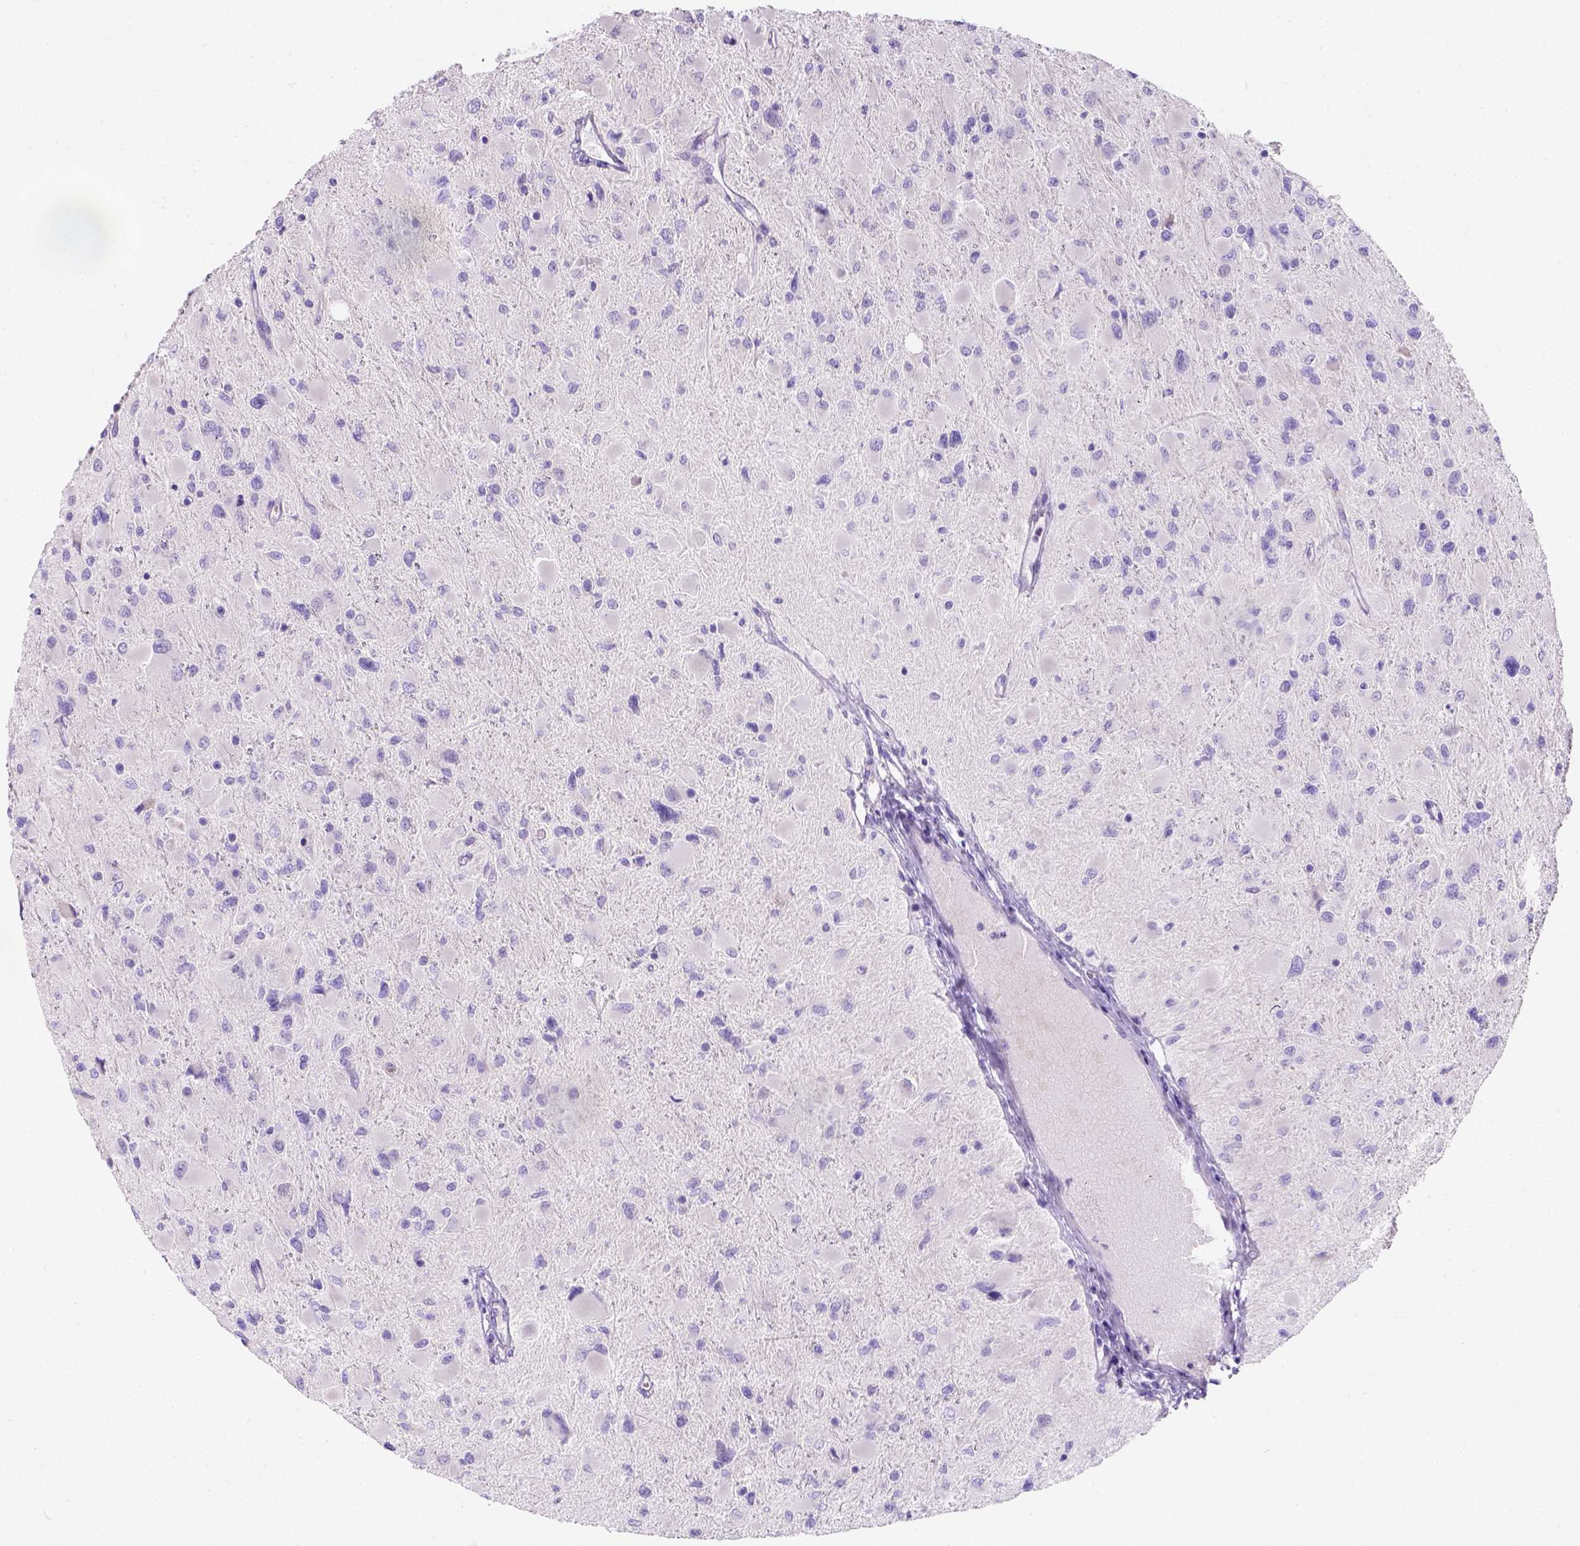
{"staining": {"intensity": "negative", "quantity": "none", "location": "none"}, "tissue": "glioma", "cell_type": "Tumor cells", "image_type": "cancer", "snomed": [{"axis": "morphology", "description": "Glioma, malignant, High grade"}, {"axis": "topography", "description": "Cerebral cortex"}], "caption": "IHC histopathology image of malignant high-grade glioma stained for a protein (brown), which exhibits no positivity in tumor cells.", "gene": "PHF7", "patient": {"sex": "female", "age": 36}}